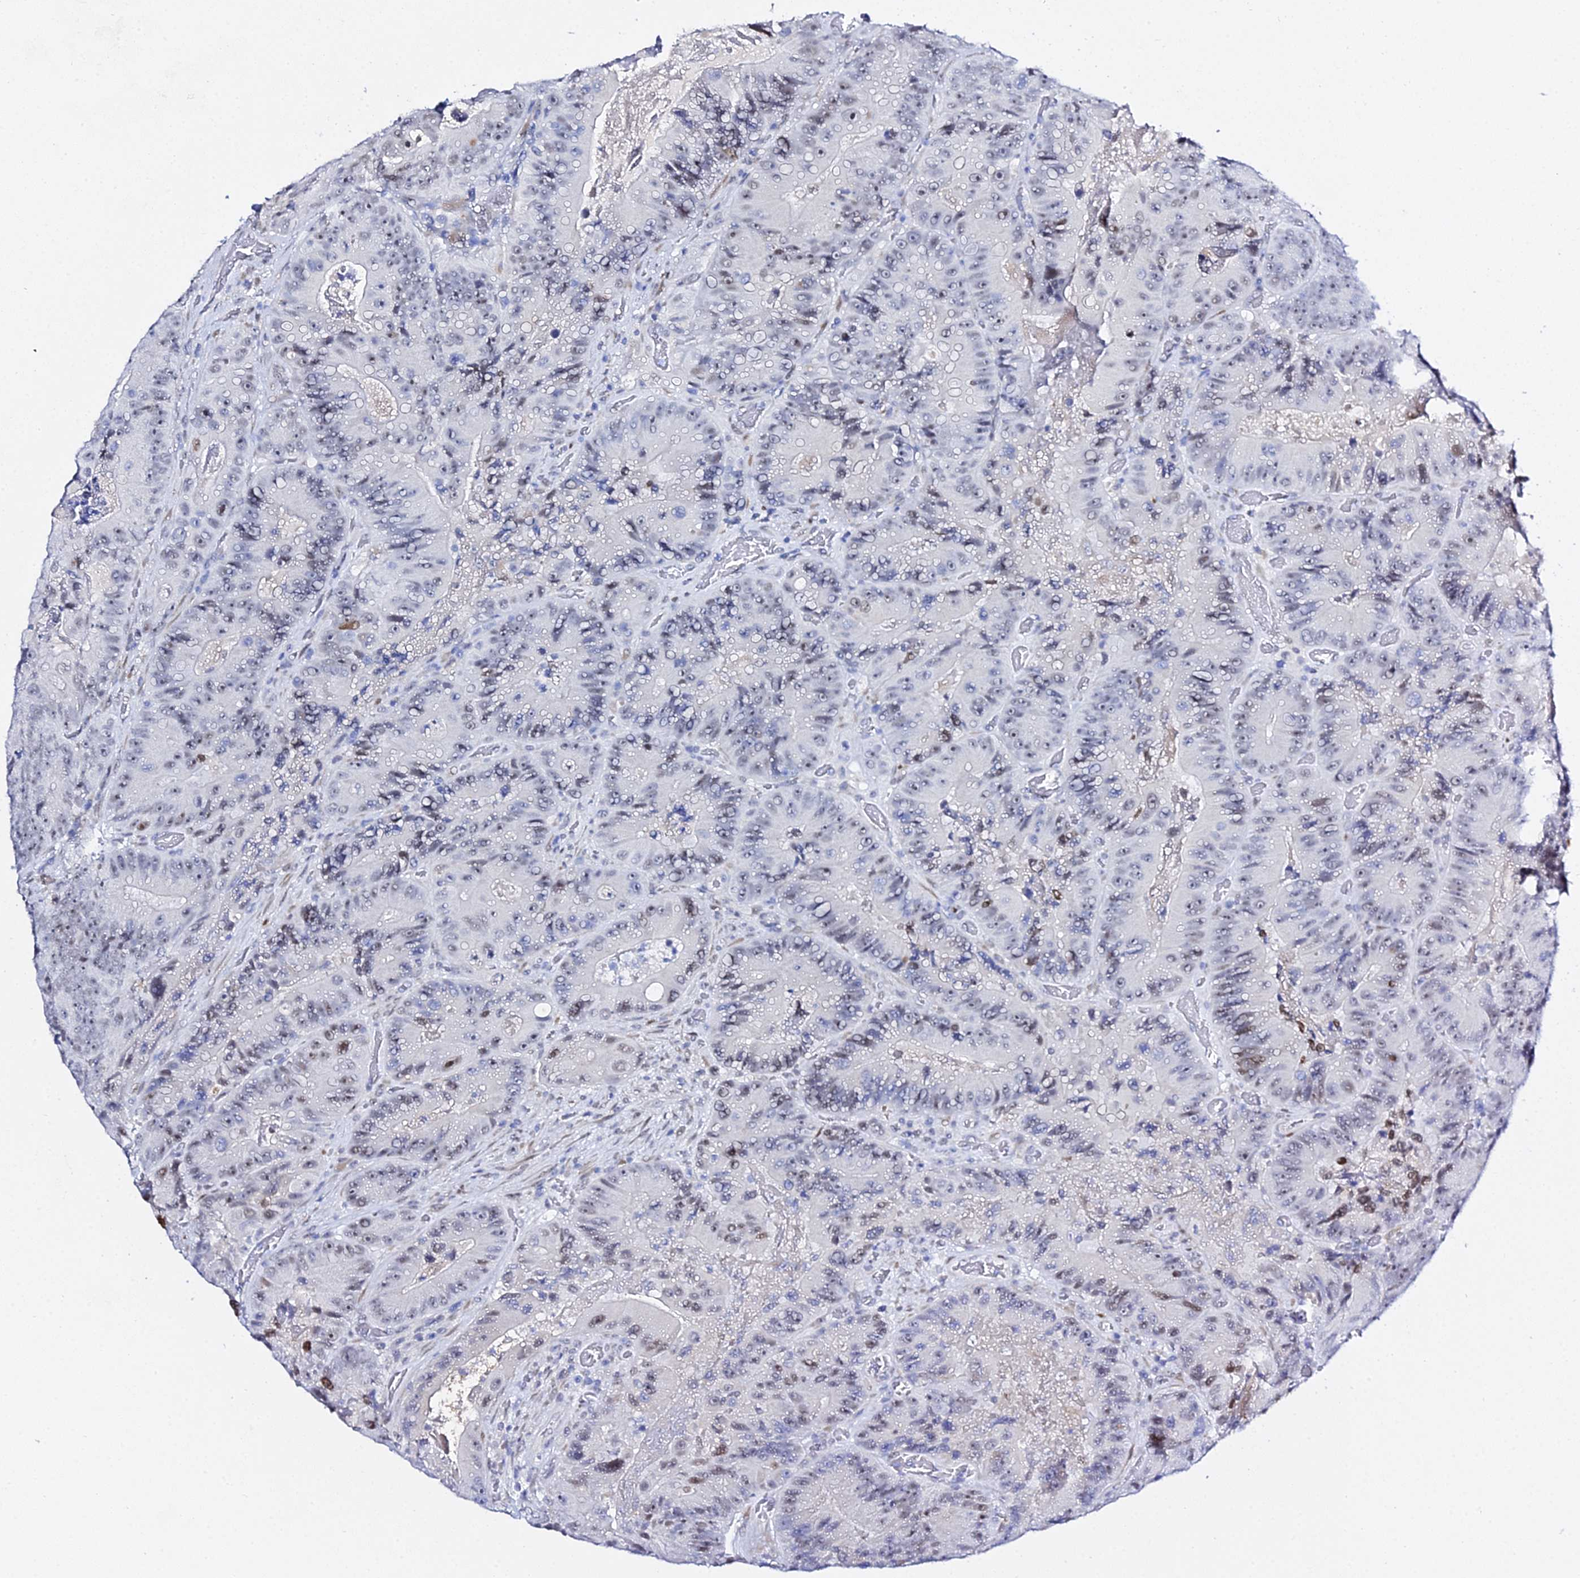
{"staining": {"intensity": "weak", "quantity": "<25%", "location": "nuclear"}, "tissue": "colorectal cancer", "cell_type": "Tumor cells", "image_type": "cancer", "snomed": [{"axis": "morphology", "description": "Adenocarcinoma, NOS"}, {"axis": "topography", "description": "Colon"}], "caption": "This micrograph is of colorectal adenocarcinoma stained with IHC to label a protein in brown with the nuclei are counter-stained blue. There is no positivity in tumor cells.", "gene": "POFUT2", "patient": {"sex": "female", "age": 86}}